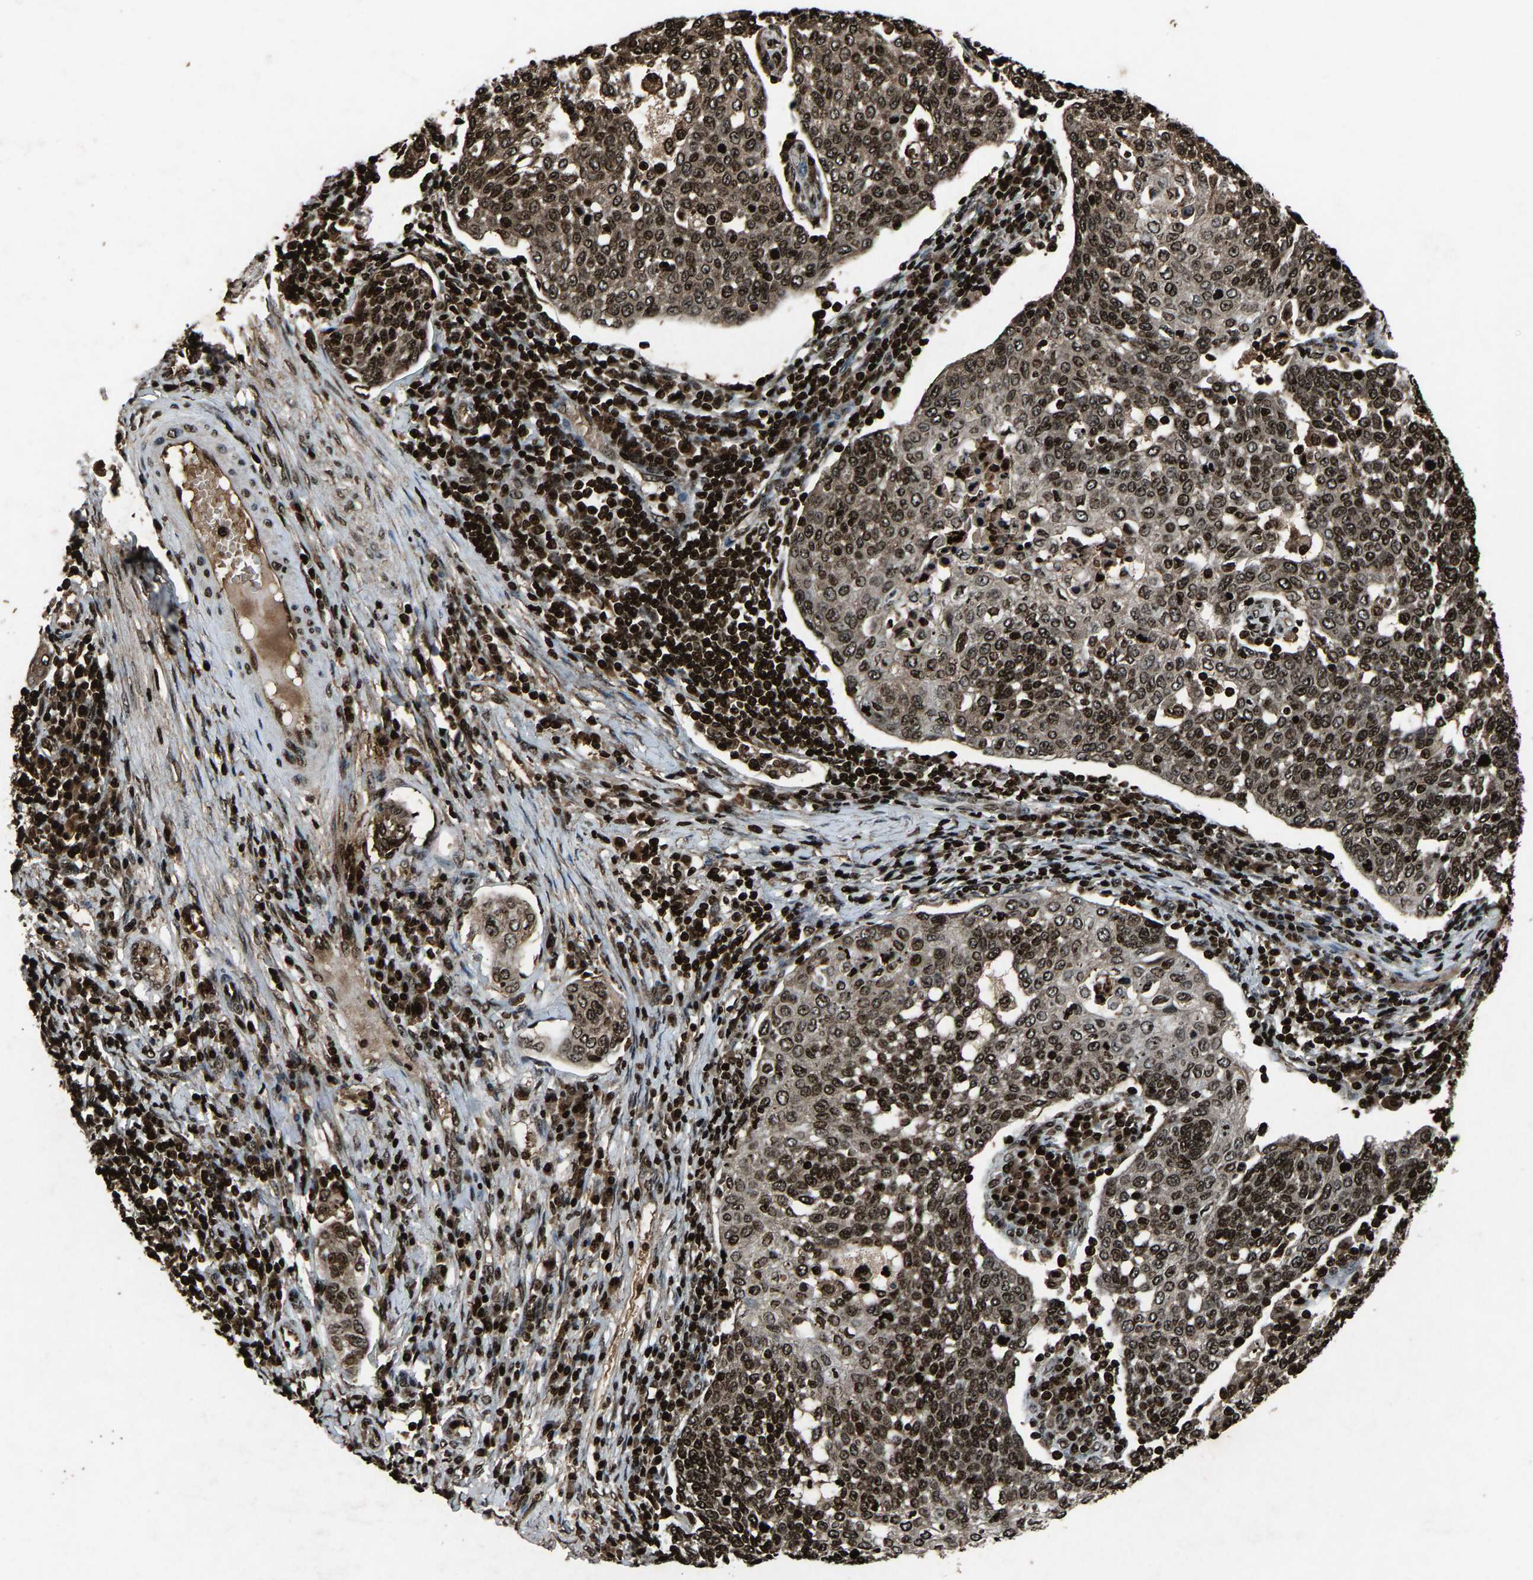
{"staining": {"intensity": "strong", "quantity": ">75%", "location": "nuclear"}, "tissue": "cervical cancer", "cell_type": "Tumor cells", "image_type": "cancer", "snomed": [{"axis": "morphology", "description": "Squamous cell carcinoma, NOS"}, {"axis": "topography", "description": "Cervix"}], "caption": "An image of cervical squamous cell carcinoma stained for a protein demonstrates strong nuclear brown staining in tumor cells.", "gene": "H4C1", "patient": {"sex": "female", "age": 34}}